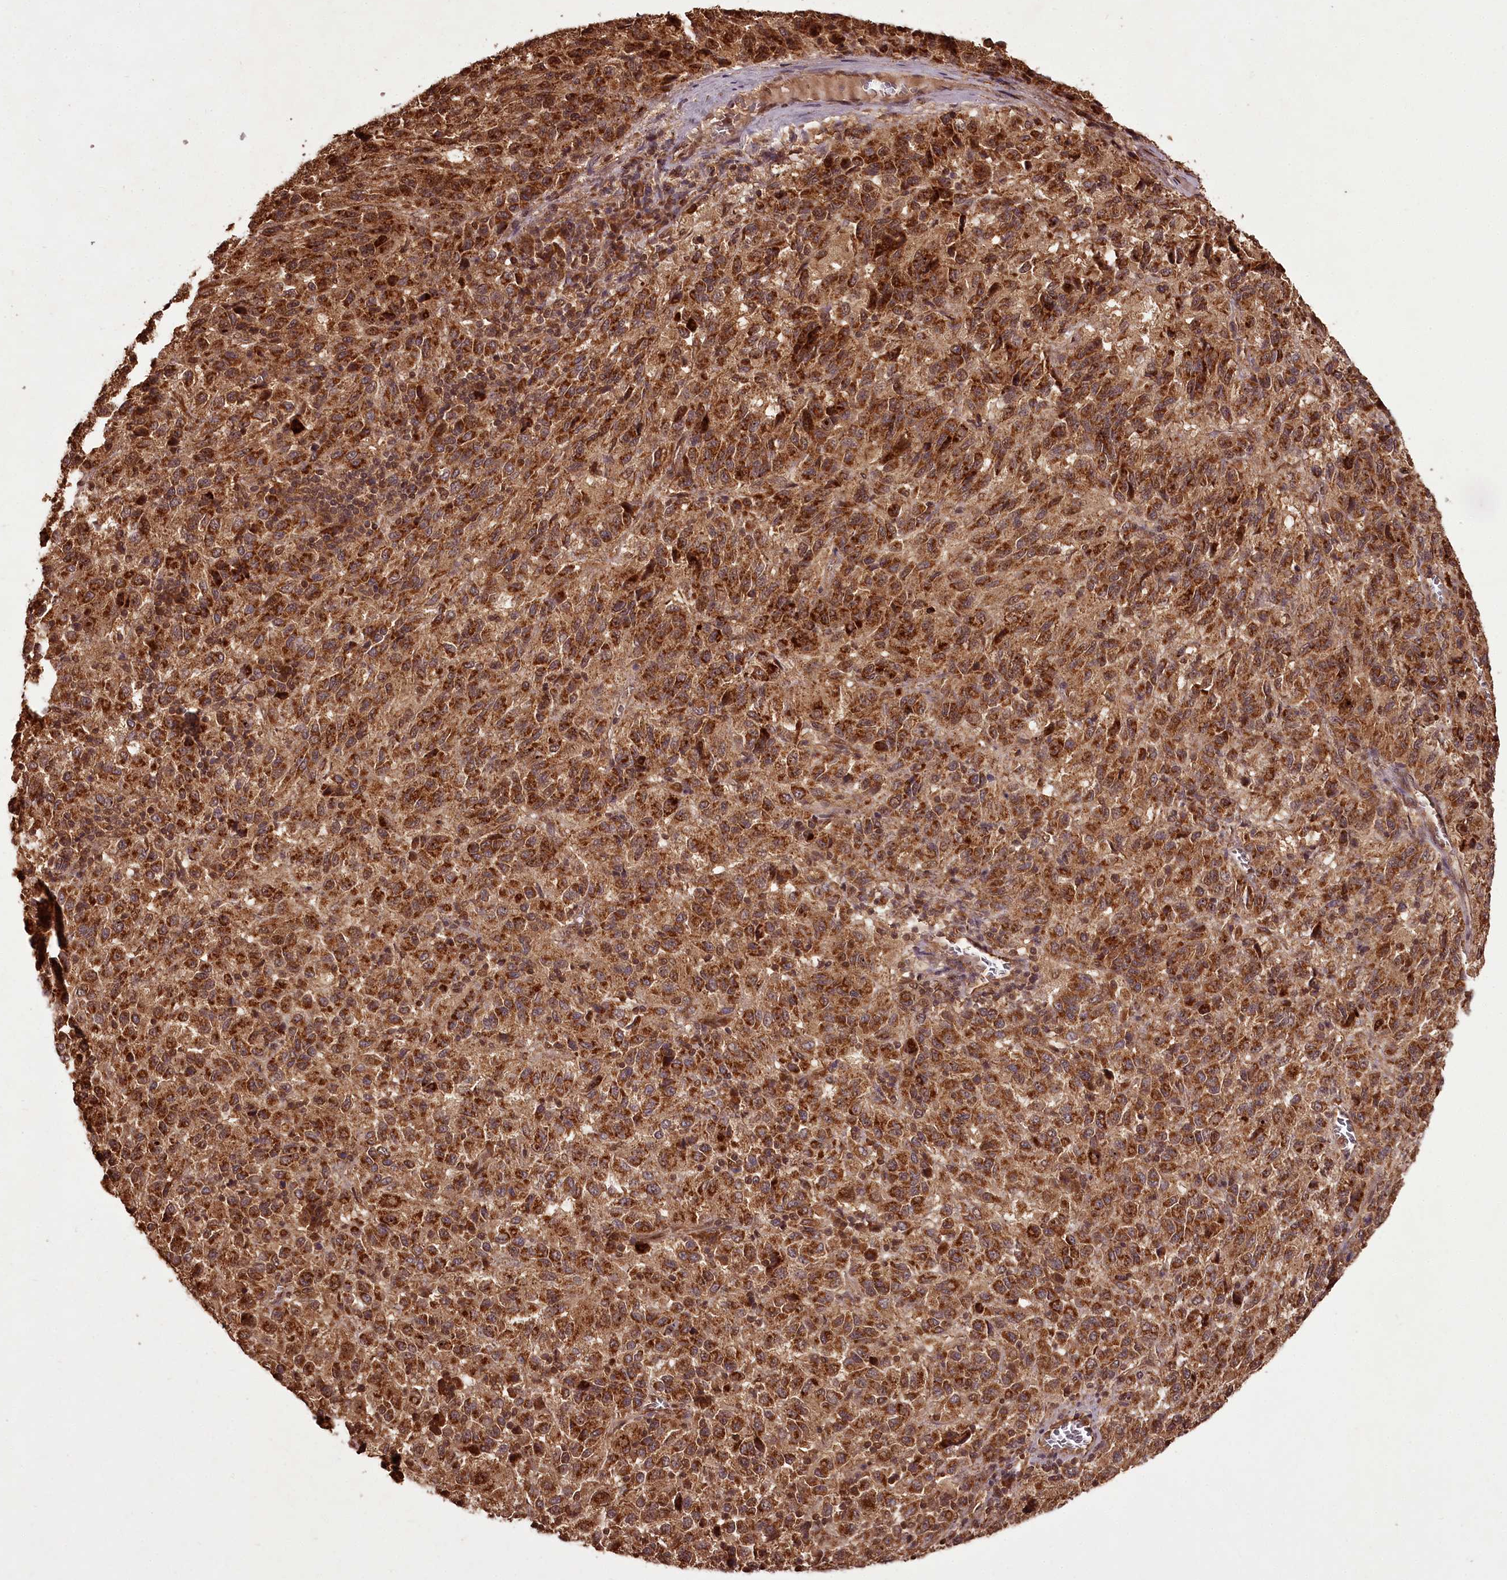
{"staining": {"intensity": "strong", "quantity": ">75%", "location": "cytoplasmic/membranous"}, "tissue": "melanoma", "cell_type": "Tumor cells", "image_type": "cancer", "snomed": [{"axis": "morphology", "description": "Malignant melanoma, Metastatic site"}, {"axis": "topography", "description": "Lung"}], "caption": "Strong cytoplasmic/membranous expression for a protein is seen in approximately >75% of tumor cells of malignant melanoma (metastatic site) using immunohistochemistry.", "gene": "NPRL2", "patient": {"sex": "male", "age": 64}}